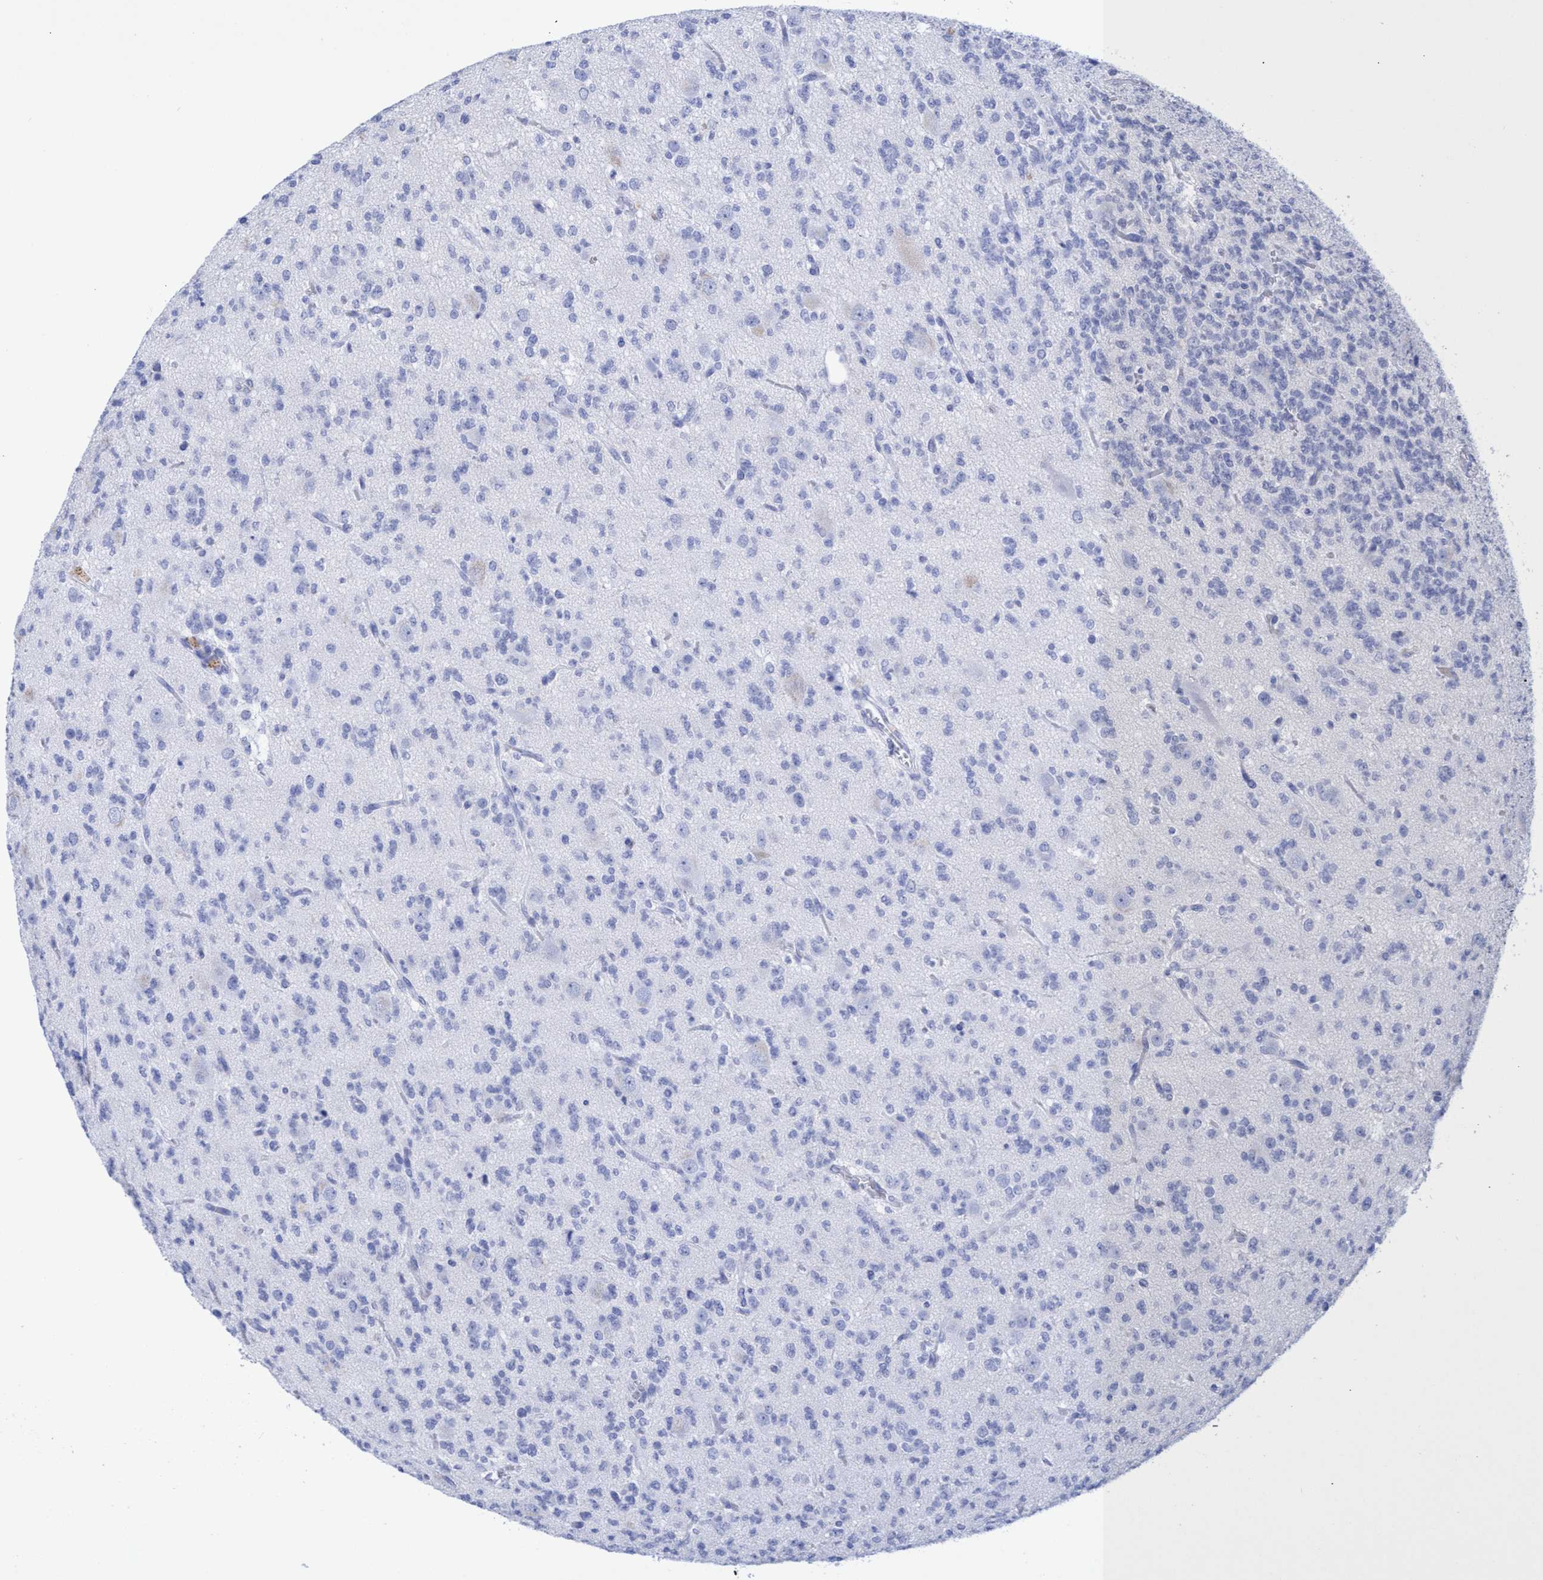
{"staining": {"intensity": "negative", "quantity": "none", "location": "none"}, "tissue": "glioma", "cell_type": "Tumor cells", "image_type": "cancer", "snomed": [{"axis": "morphology", "description": "Glioma, malignant, Low grade"}, {"axis": "topography", "description": "Brain"}], "caption": "DAB immunohistochemical staining of malignant glioma (low-grade) exhibits no significant staining in tumor cells.", "gene": "INSL6", "patient": {"sex": "male", "age": 38}}